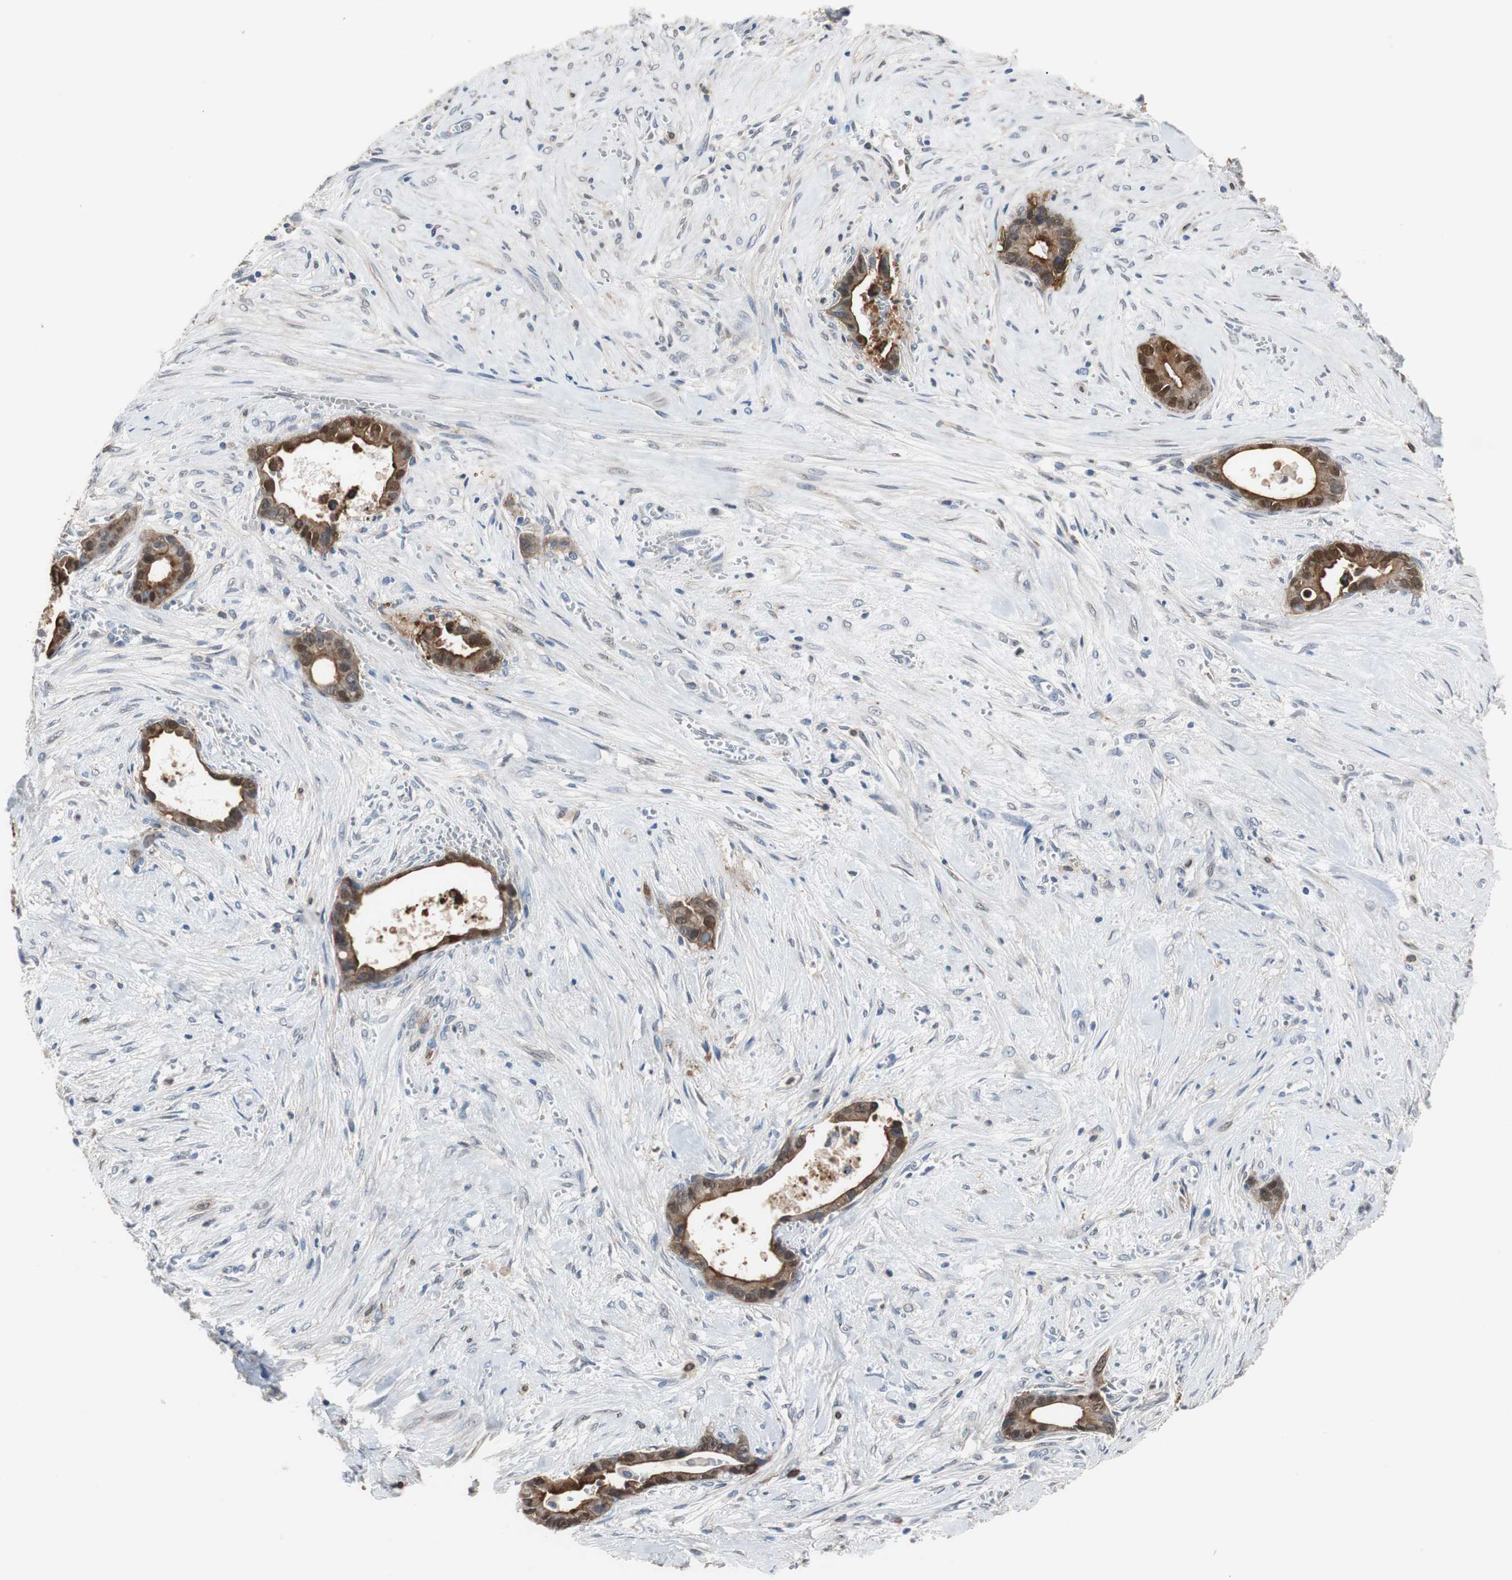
{"staining": {"intensity": "strong", "quantity": ">75%", "location": "cytoplasmic/membranous,nuclear"}, "tissue": "liver cancer", "cell_type": "Tumor cells", "image_type": "cancer", "snomed": [{"axis": "morphology", "description": "Cholangiocarcinoma"}, {"axis": "topography", "description": "Liver"}], "caption": "This photomicrograph shows liver cancer (cholangiocarcinoma) stained with immunohistochemistry to label a protein in brown. The cytoplasmic/membranous and nuclear of tumor cells show strong positivity for the protein. Nuclei are counter-stained blue.", "gene": "ANXA4", "patient": {"sex": "female", "age": 55}}